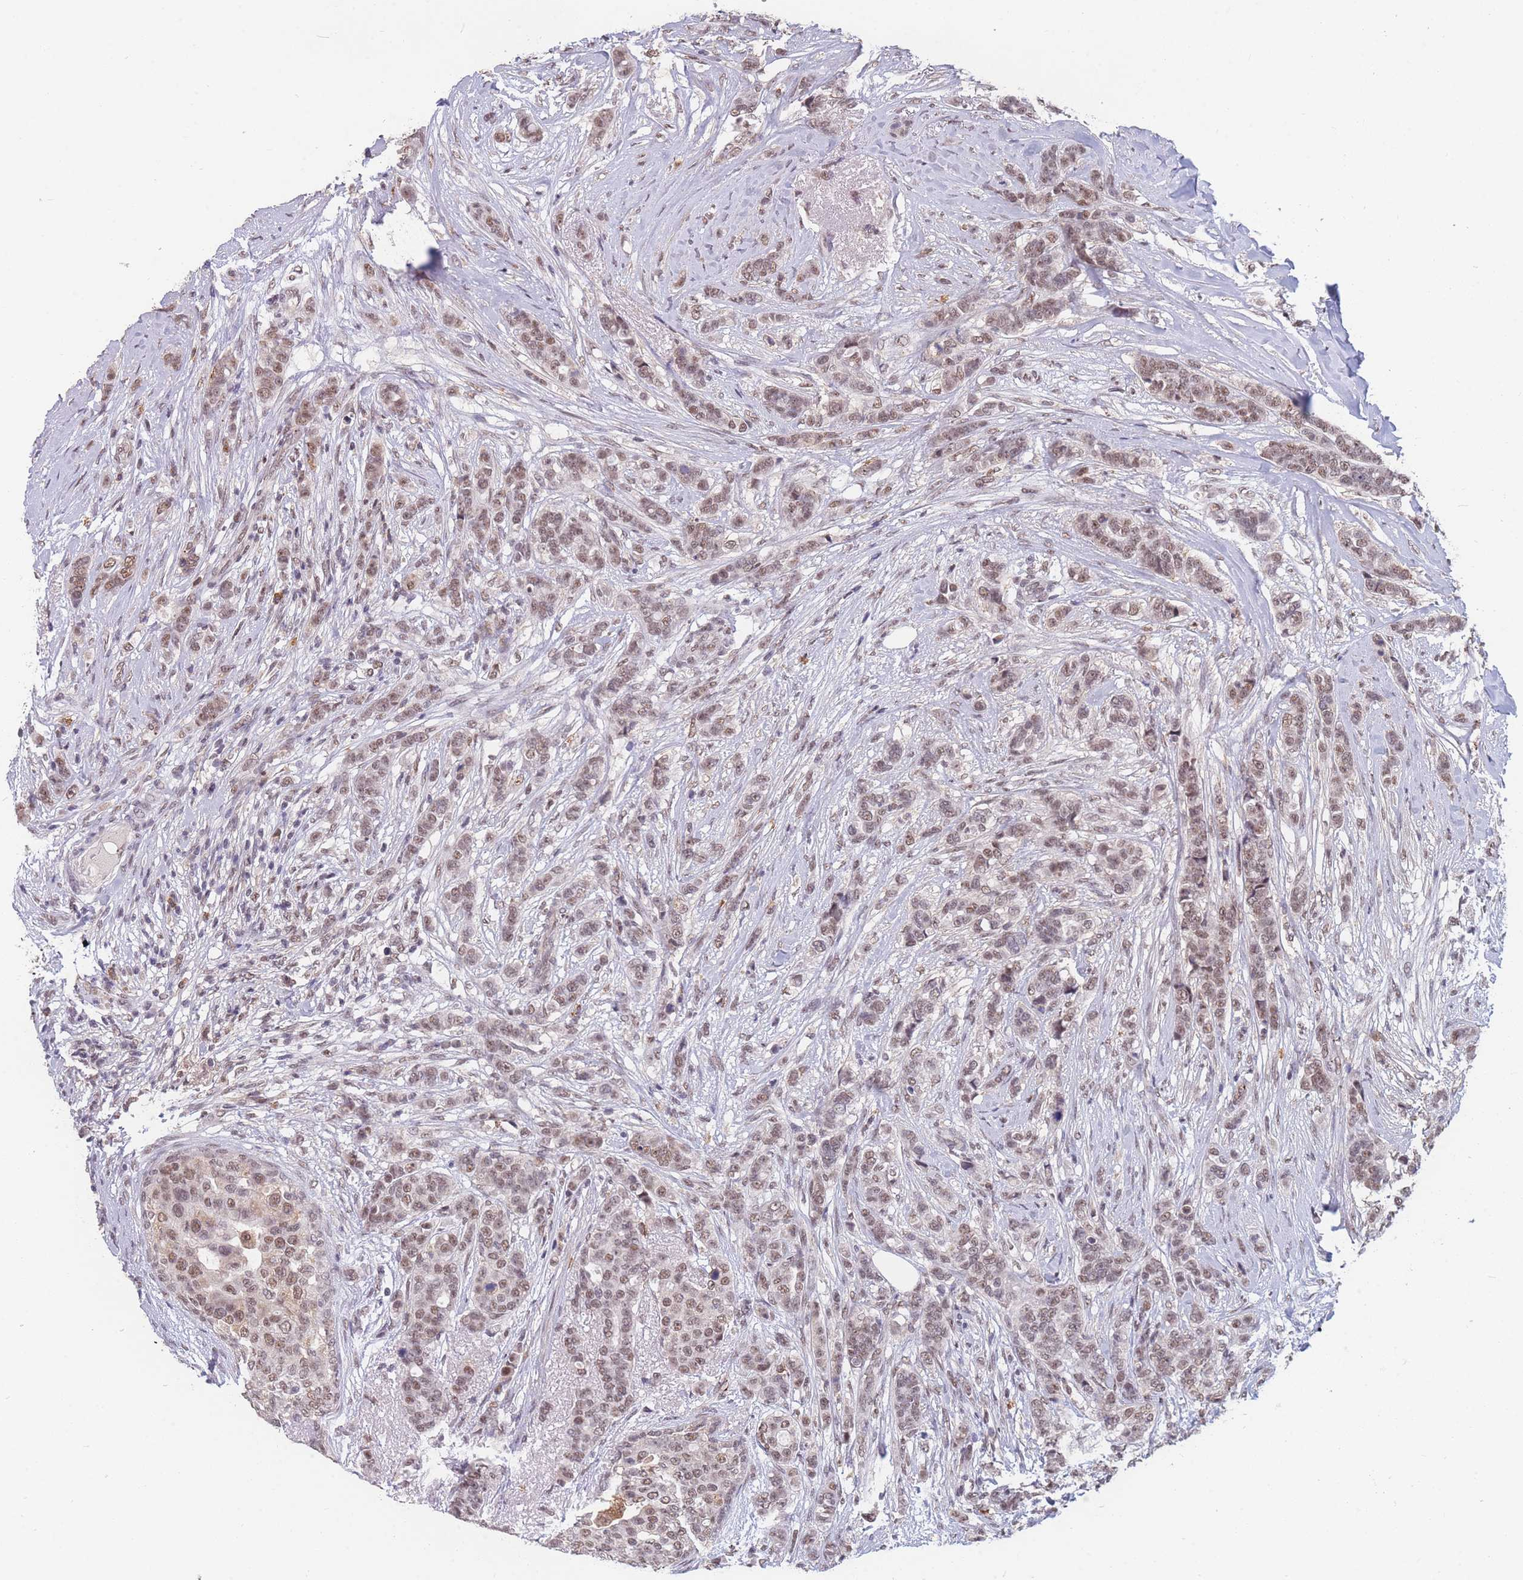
{"staining": {"intensity": "weak", "quantity": ">75%", "location": "nuclear"}, "tissue": "breast cancer", "cell_type": "Tumor cells", "image_type": "cancer", "snomed": [{"axis": "morphology", "description": "Lobular carcinoma"}, {"axis": "topography", "description": "Breast"}], "caption": "Breast cancer (lobular carcinoma) stained with DAB immunohistochemistry displays low levels of weak nuclear expression in about >75% of tumor cells.", "gene": "SNRPA1", "patient": {"sex": "female", "age": 51}}